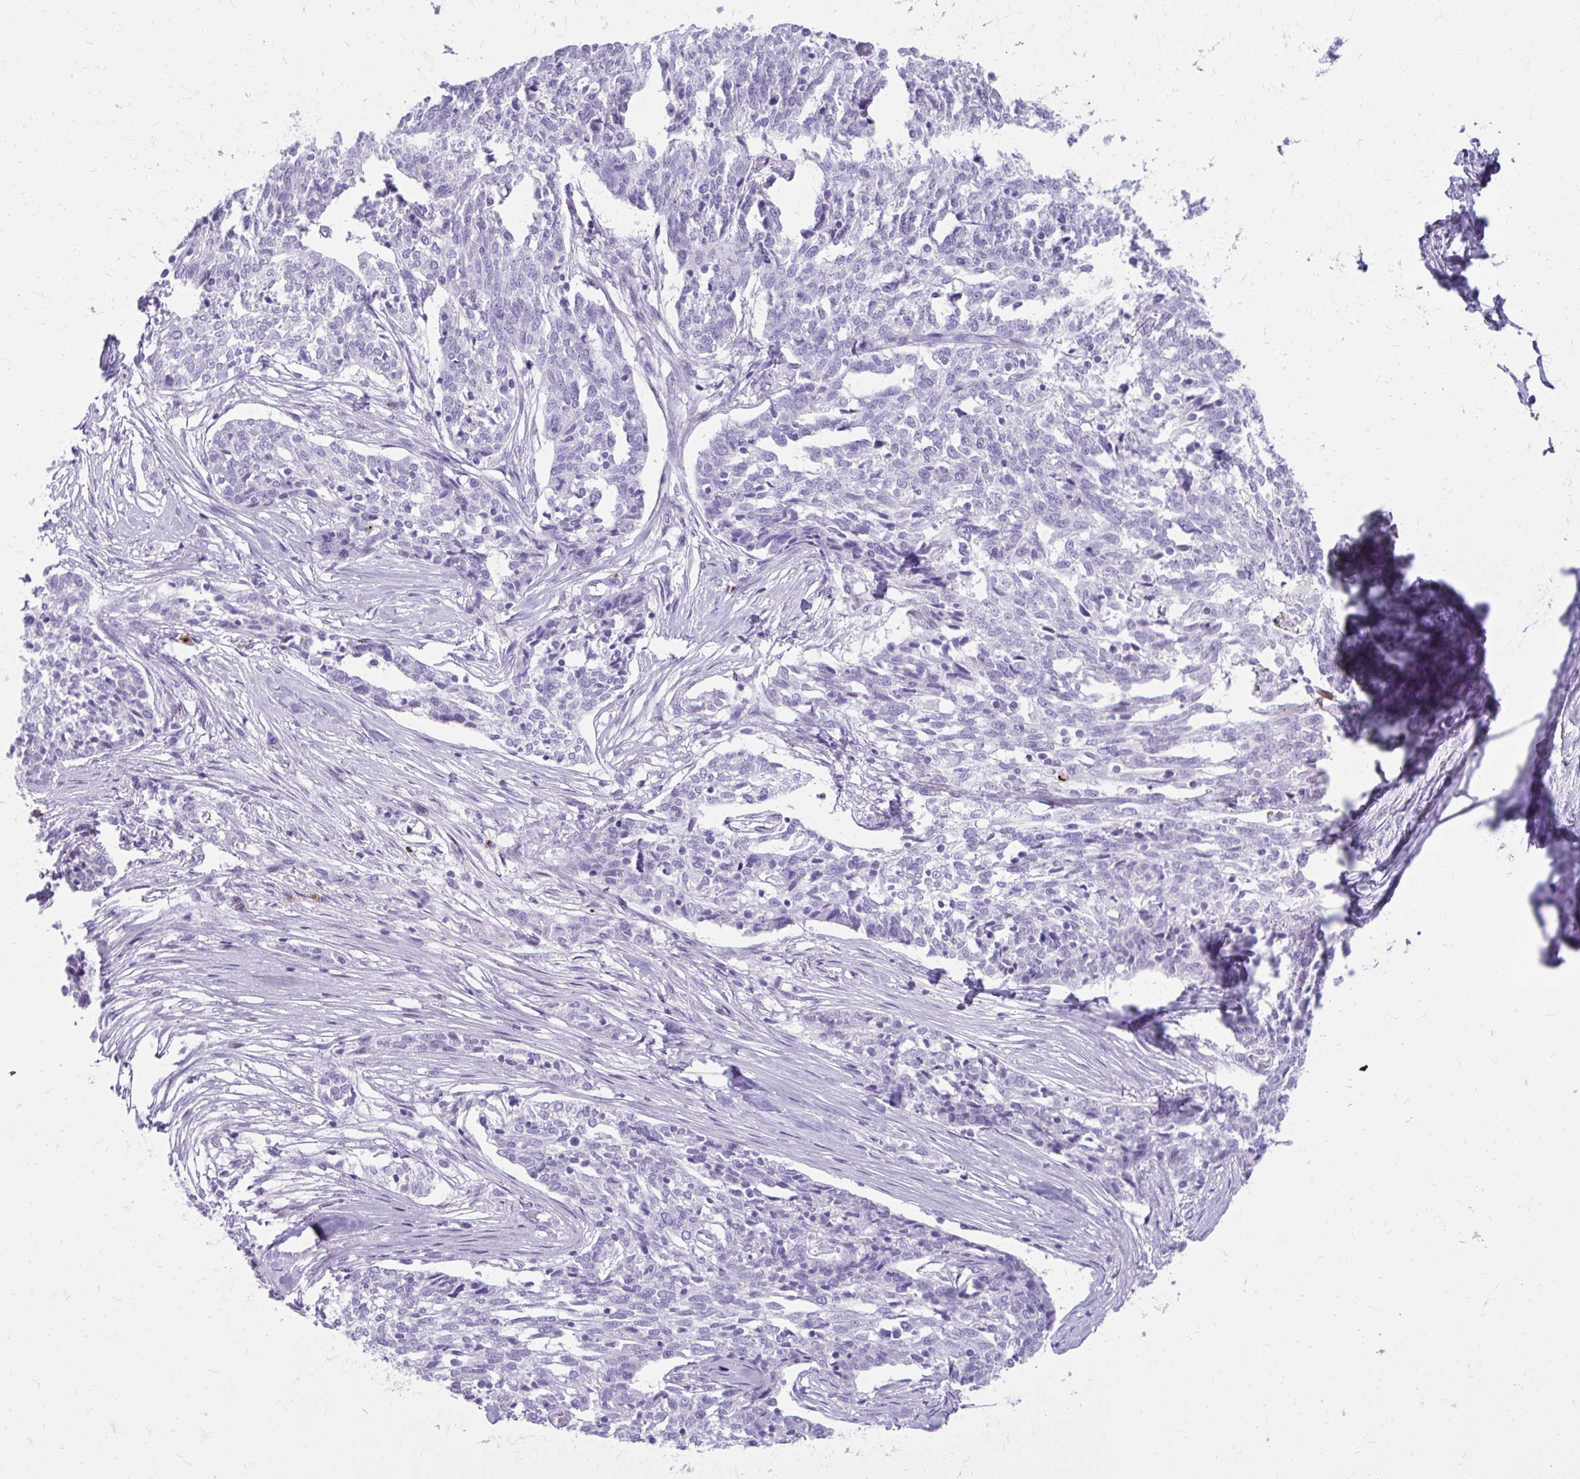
{"staining": {"intensity": "negative", "quantity": "none", "location": "none"}, "tissue": "ovarian cancer", "cell_type": "Tumor cells", "image_type": "cancer", "snomed": [{"axis": "morphology", "description": "Cystadenocarcinoma, serous, NOS"}, {"axis": "topography", "description": "Ovary"}], "caption": "Image shows no protein staining in tumor cells of serous cystadenocarcinoma (ovarian) tissue.", "gene": "SATL1", "patient": {"sex": "female", "age": 67}}